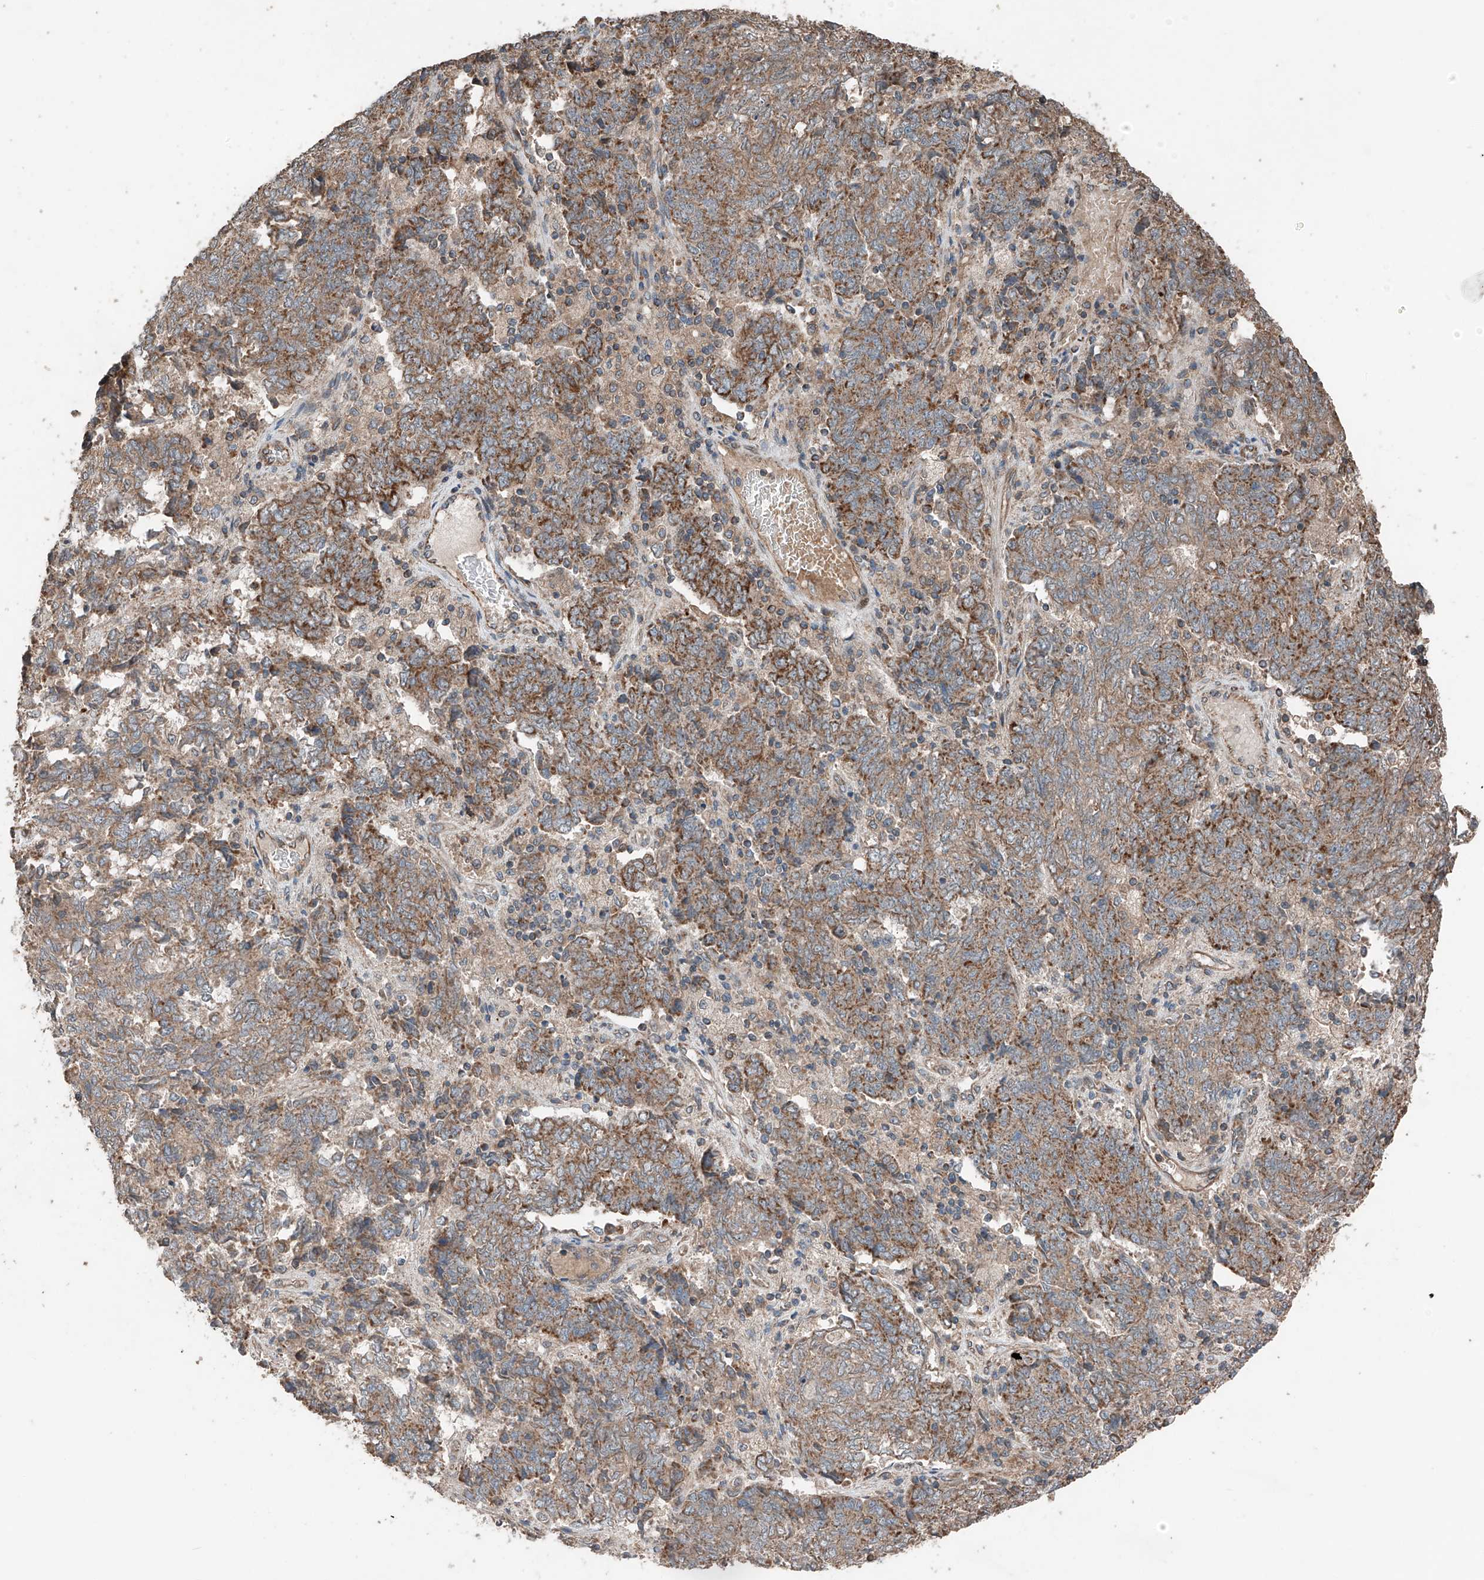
{"staining": {"intensity": "moderate", "quantity": ">75%", "location": "cytoplasmic/membranous"}, "tissue": "endometrial cancer", "cell_type": "Tumor cells", "image_type": "cancer", "snomed": [{"axis": "morphology", "description": "Adenocarcinoma, NOS"}, {"axis": "topography", "description": "Endometrium"}], "caption": "About >75% of tumor cells in endometrial adenocarcinoma exhibit moderate cytoplasmic/membranous protein staining as visualized by brown immunohistochemical staining.", "gene": "AP4B1", "patient": {"sex": "female", "age": 80}}